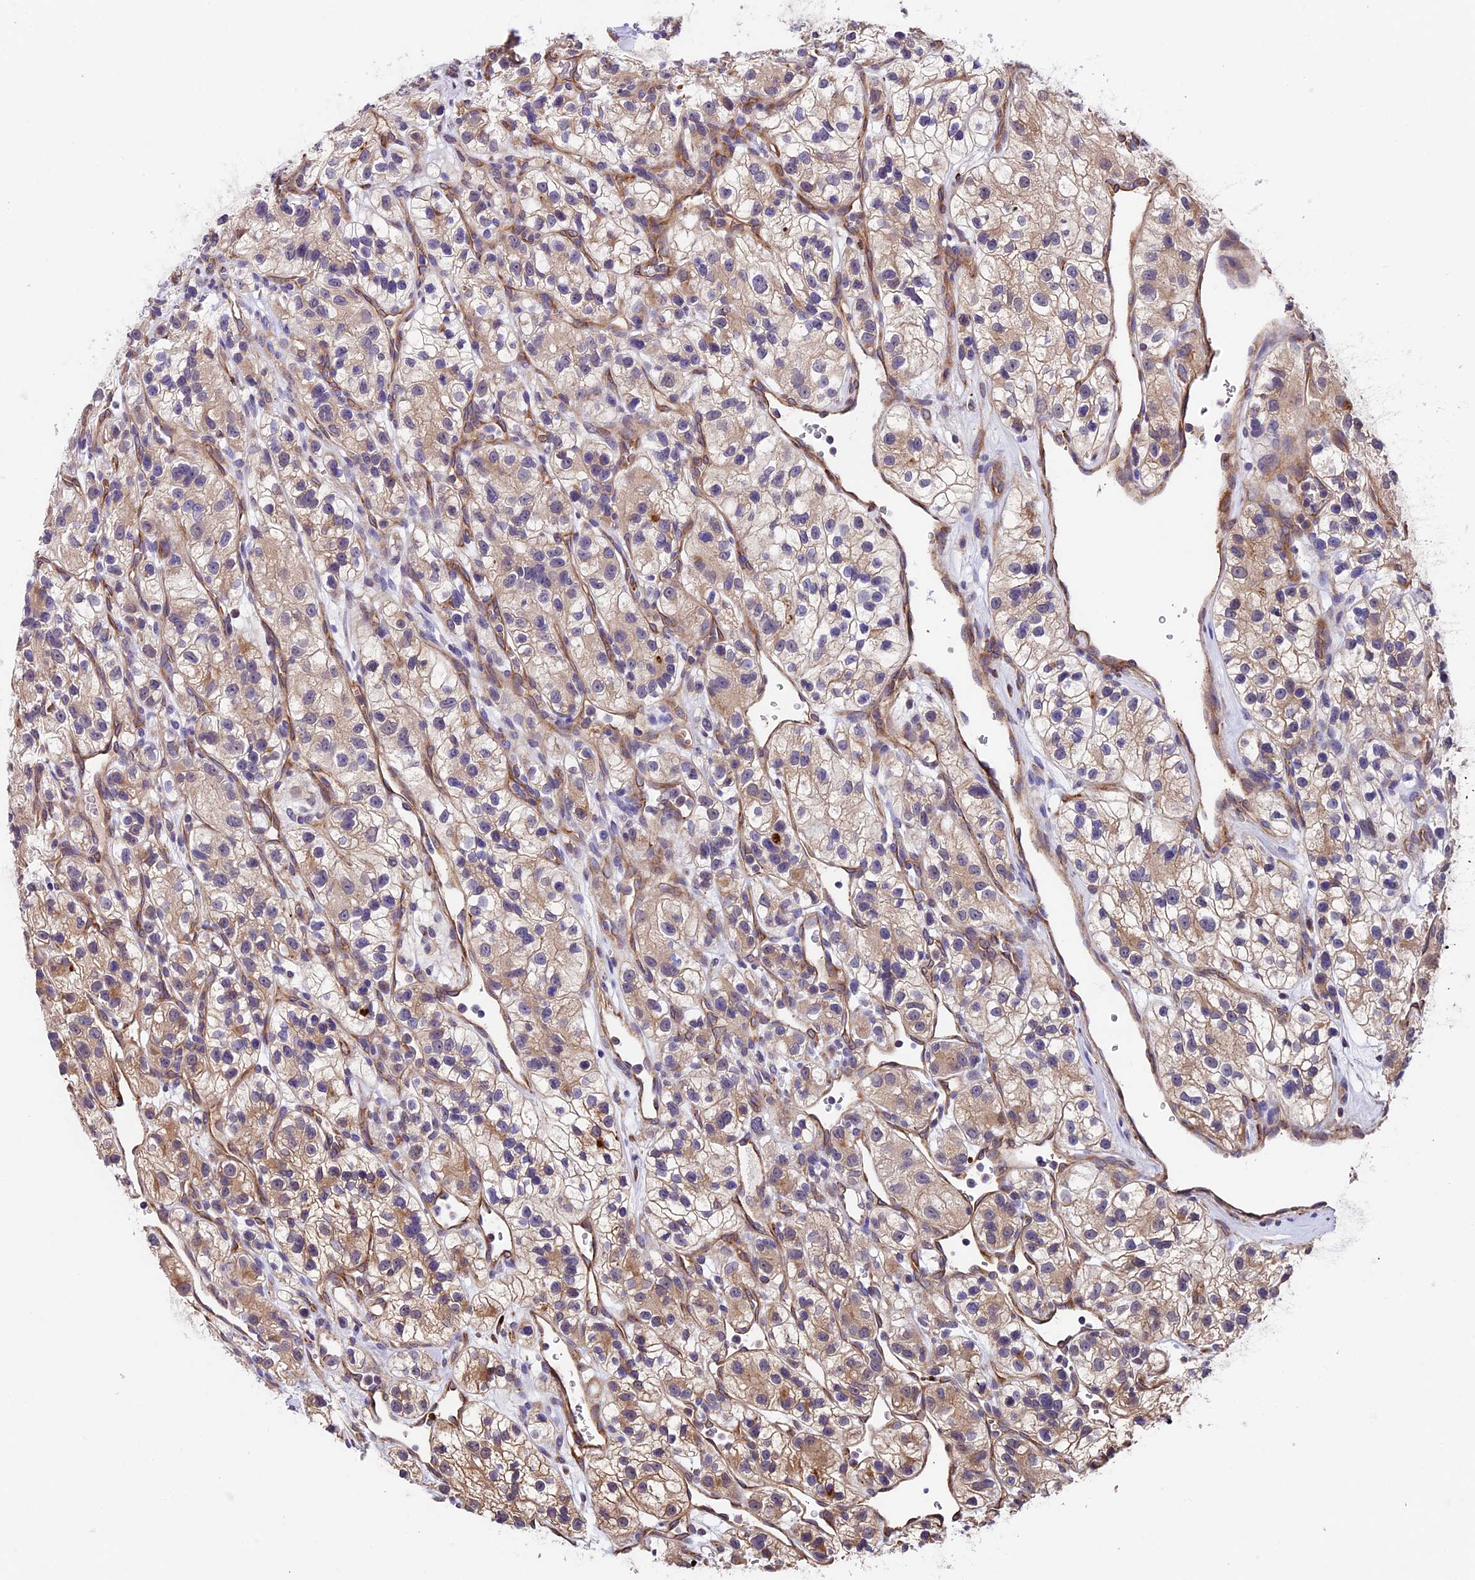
{"staining": {"intensity": "moderate", "quantity": "<25%", "location": "cytoplasmic/membranous"}, "tissue": "renal cancer", "cell_type": "Tumor cells", "image_type": "cancer", "snomed": [{"axis": "morphology", "description": "Adenocarcinoma, NOS"}, {"axis": "topography", "description": "Kidney"}], "caption": "There is low levels of moderate cytoplasmic/membranous staining in tumor cells of renal cancer, as demonstrated by immunohistochemical staining (brown color).", "gene": "LSM7", "patient": {"sex": "female", "age": 57}}